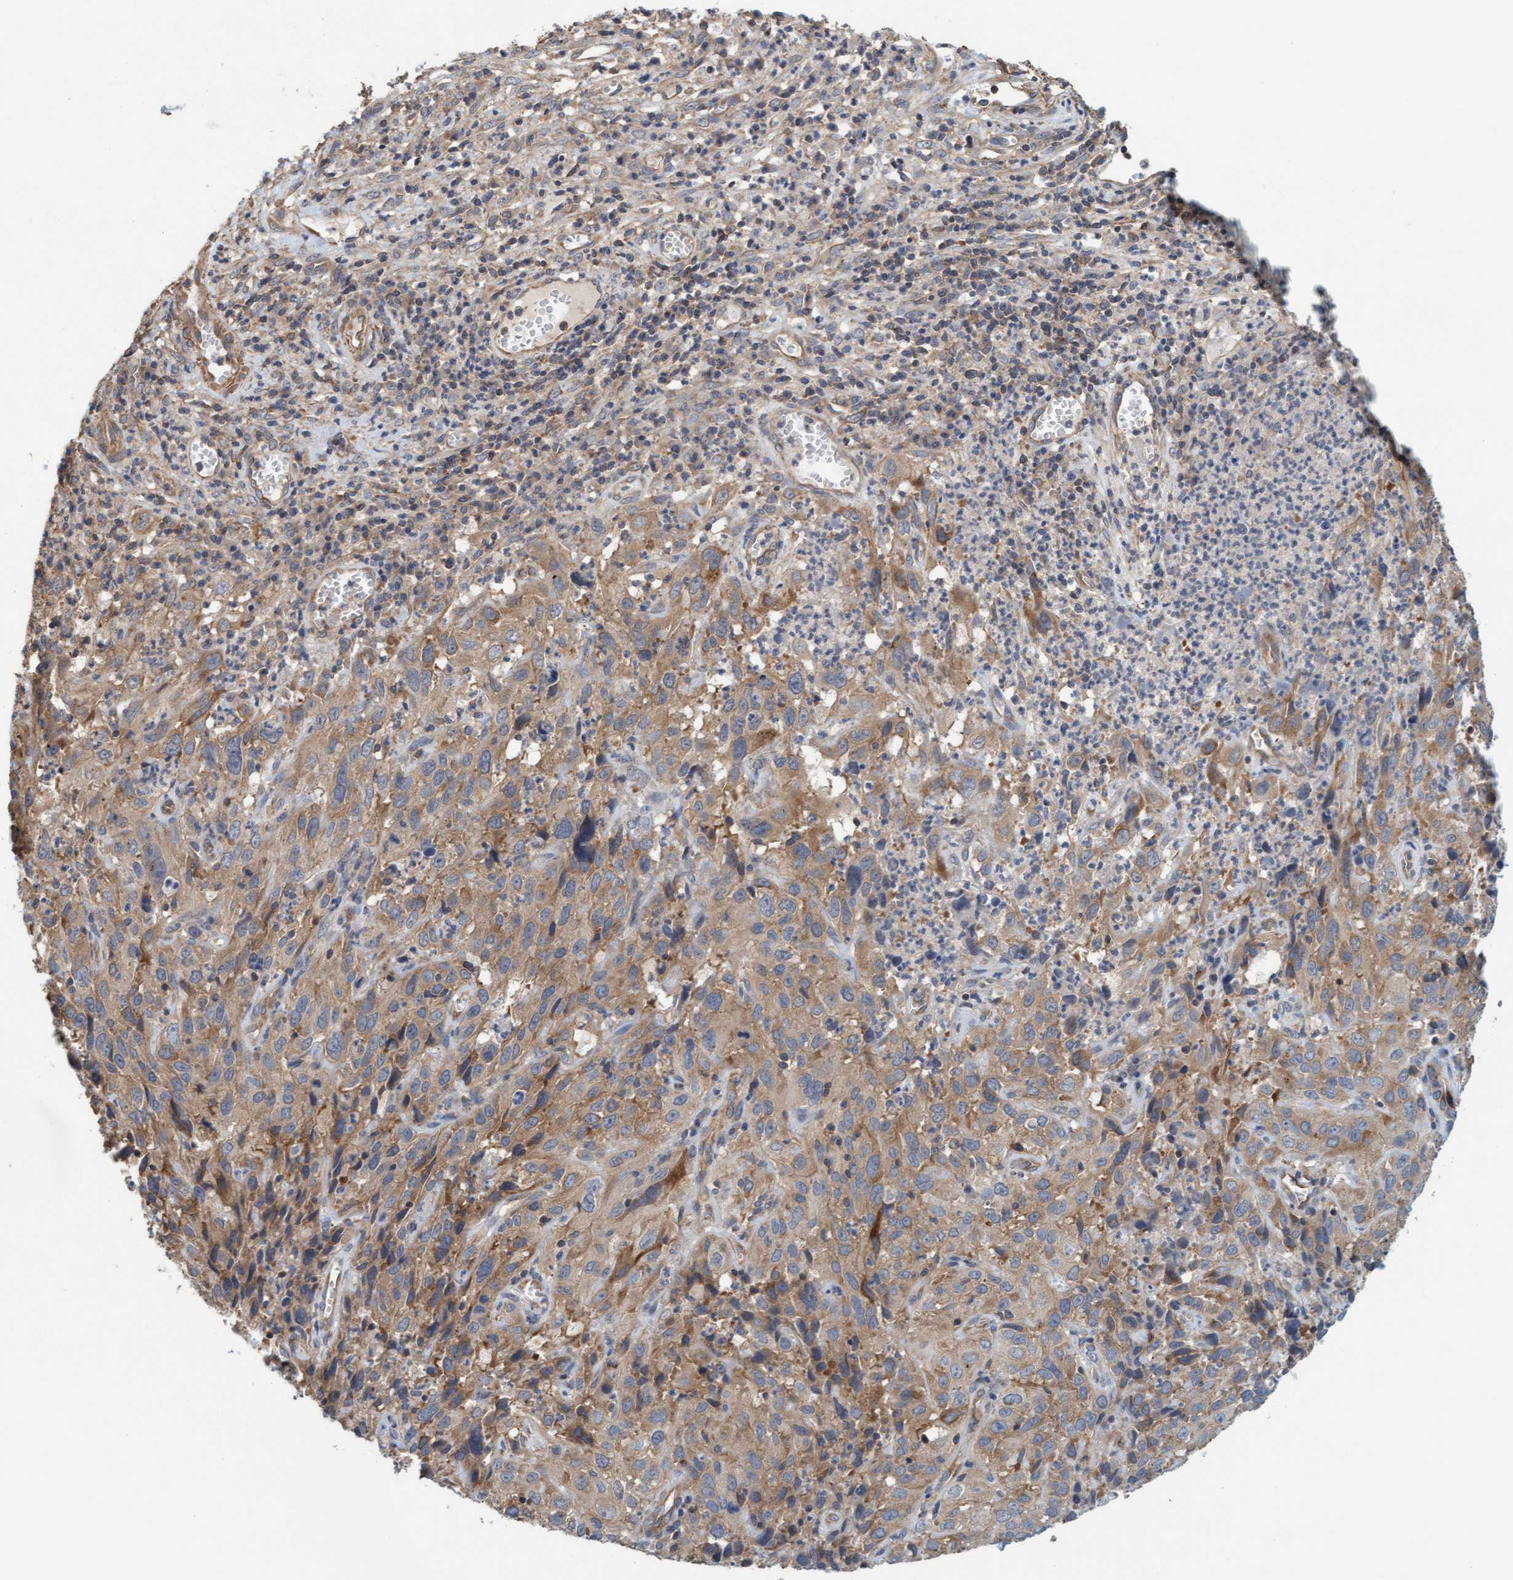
{"staining": {"intensity": "moderate", "quantity": ">75%", "location": "cytoplasmic/membranous"}, "tissue": "cervical cancer", "cell_type": "Tumor cells", "image_type": "cancer", "snomed": [{"axis": "morphology", "description": "Squamous cell carcinoma, NOS"}, {"axis": "topography", "description": "Cervix"}], "caption": "High-magnification brightfield microscopy of cervical cancer (squamous cell carcinoma) stained with DAB (brown) and counterstained with hematoxylin (blue). tumor cells exhibit moderate cytoplasmic/membranous staining is seen in approximately>75% of cells.", "gene": "FXR2", "patient": {"sex": "female", "age": 32}}